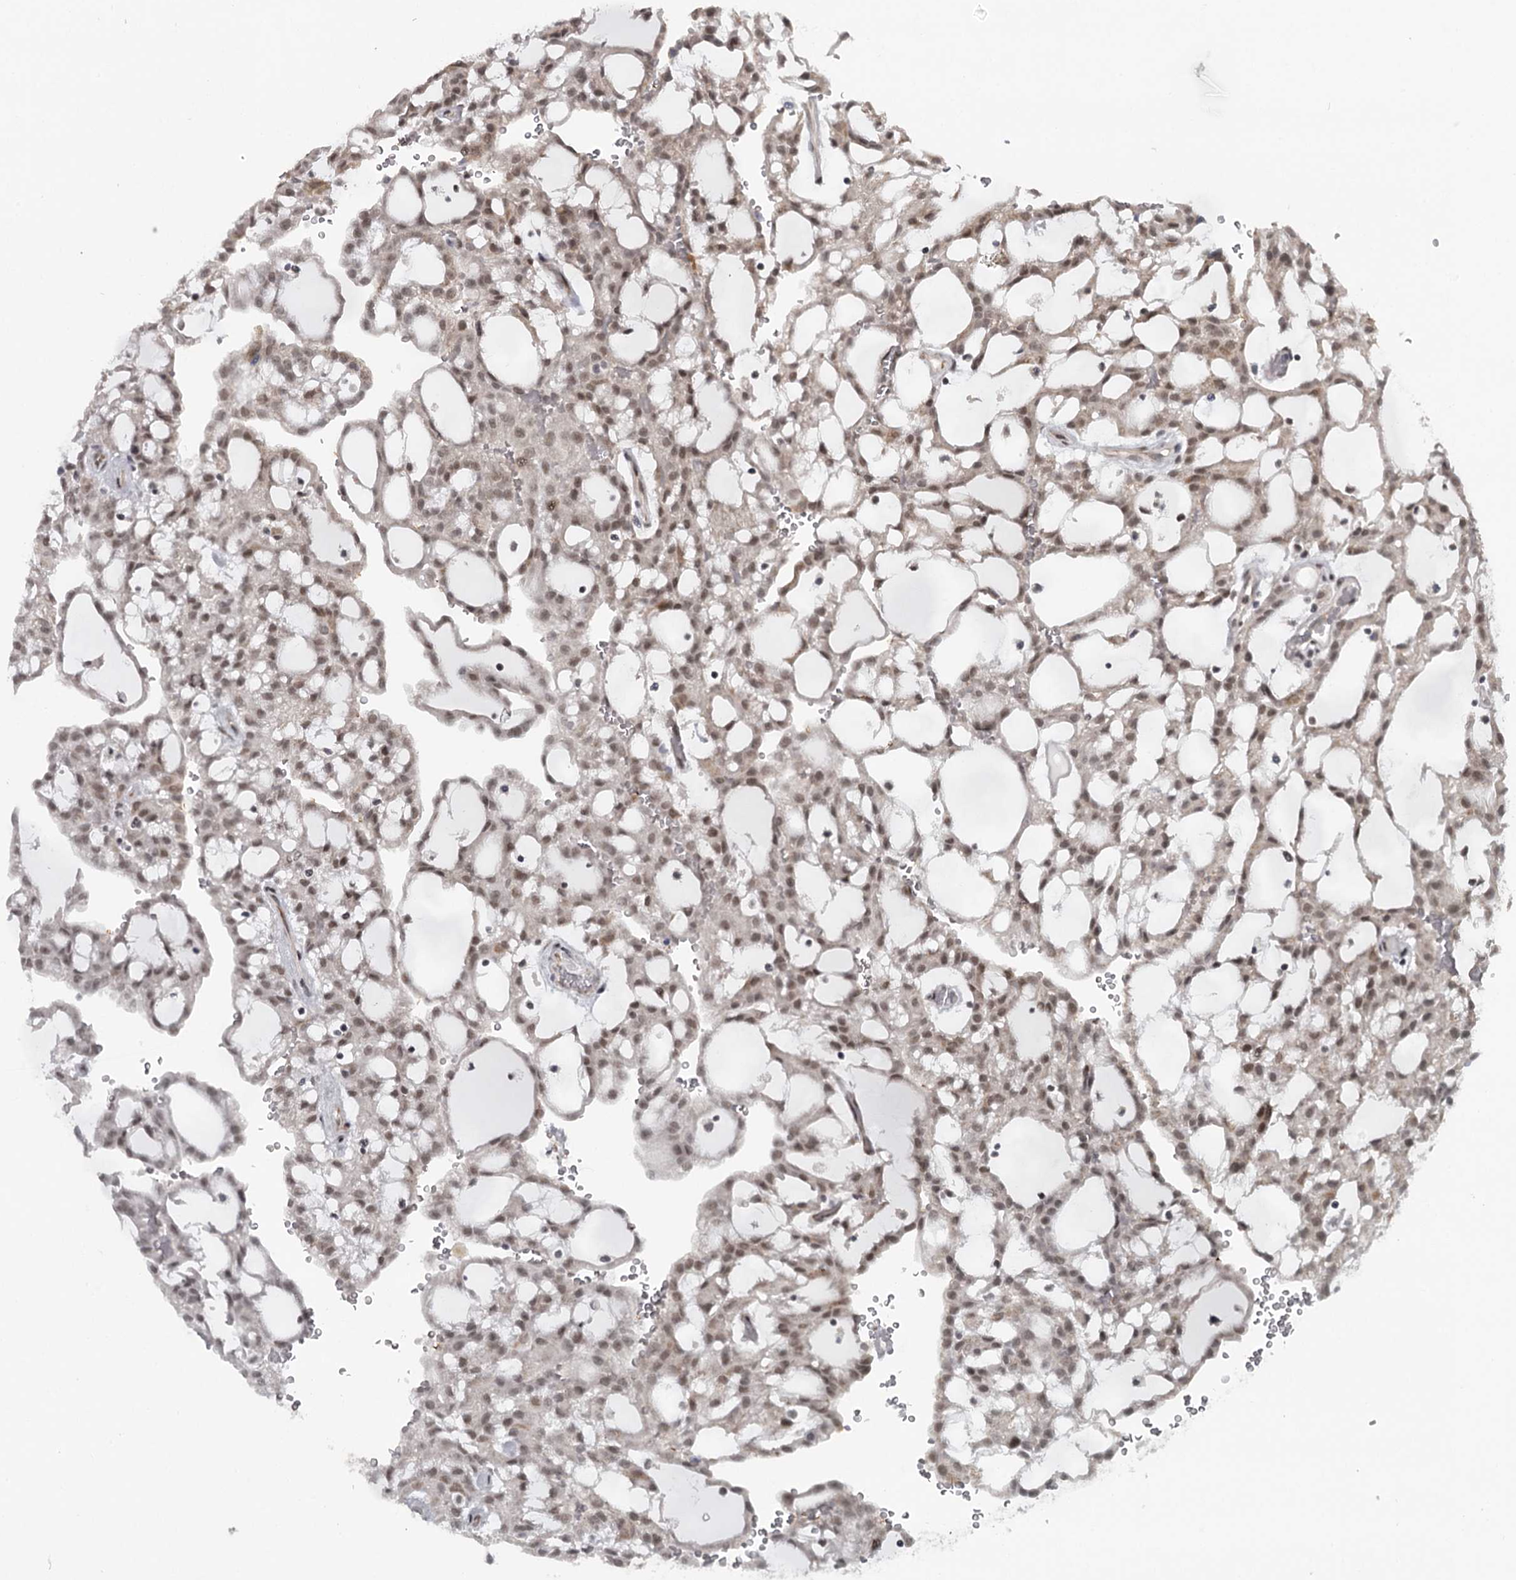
{"staining": {"intensity": "moderate", "quantity": ">75%", "location": "nuclear"}, "tissue": "renal cancer", "cell_type": "Tumor cells", "image_type": "cancer", "snomed": [{"axis": "morphology", "description": "Adenocarcinoma, NOS"}, {"axis": "topography", "description": "Kidney"}], "caption": "A micrograph showing moderate nuclear positivity in about >75% of tumor cells in renal cancer, as visualized by brown immunohistochemical staining.", "gene": "FAM13C", "patient": {"sex": "male", "age": 63}}